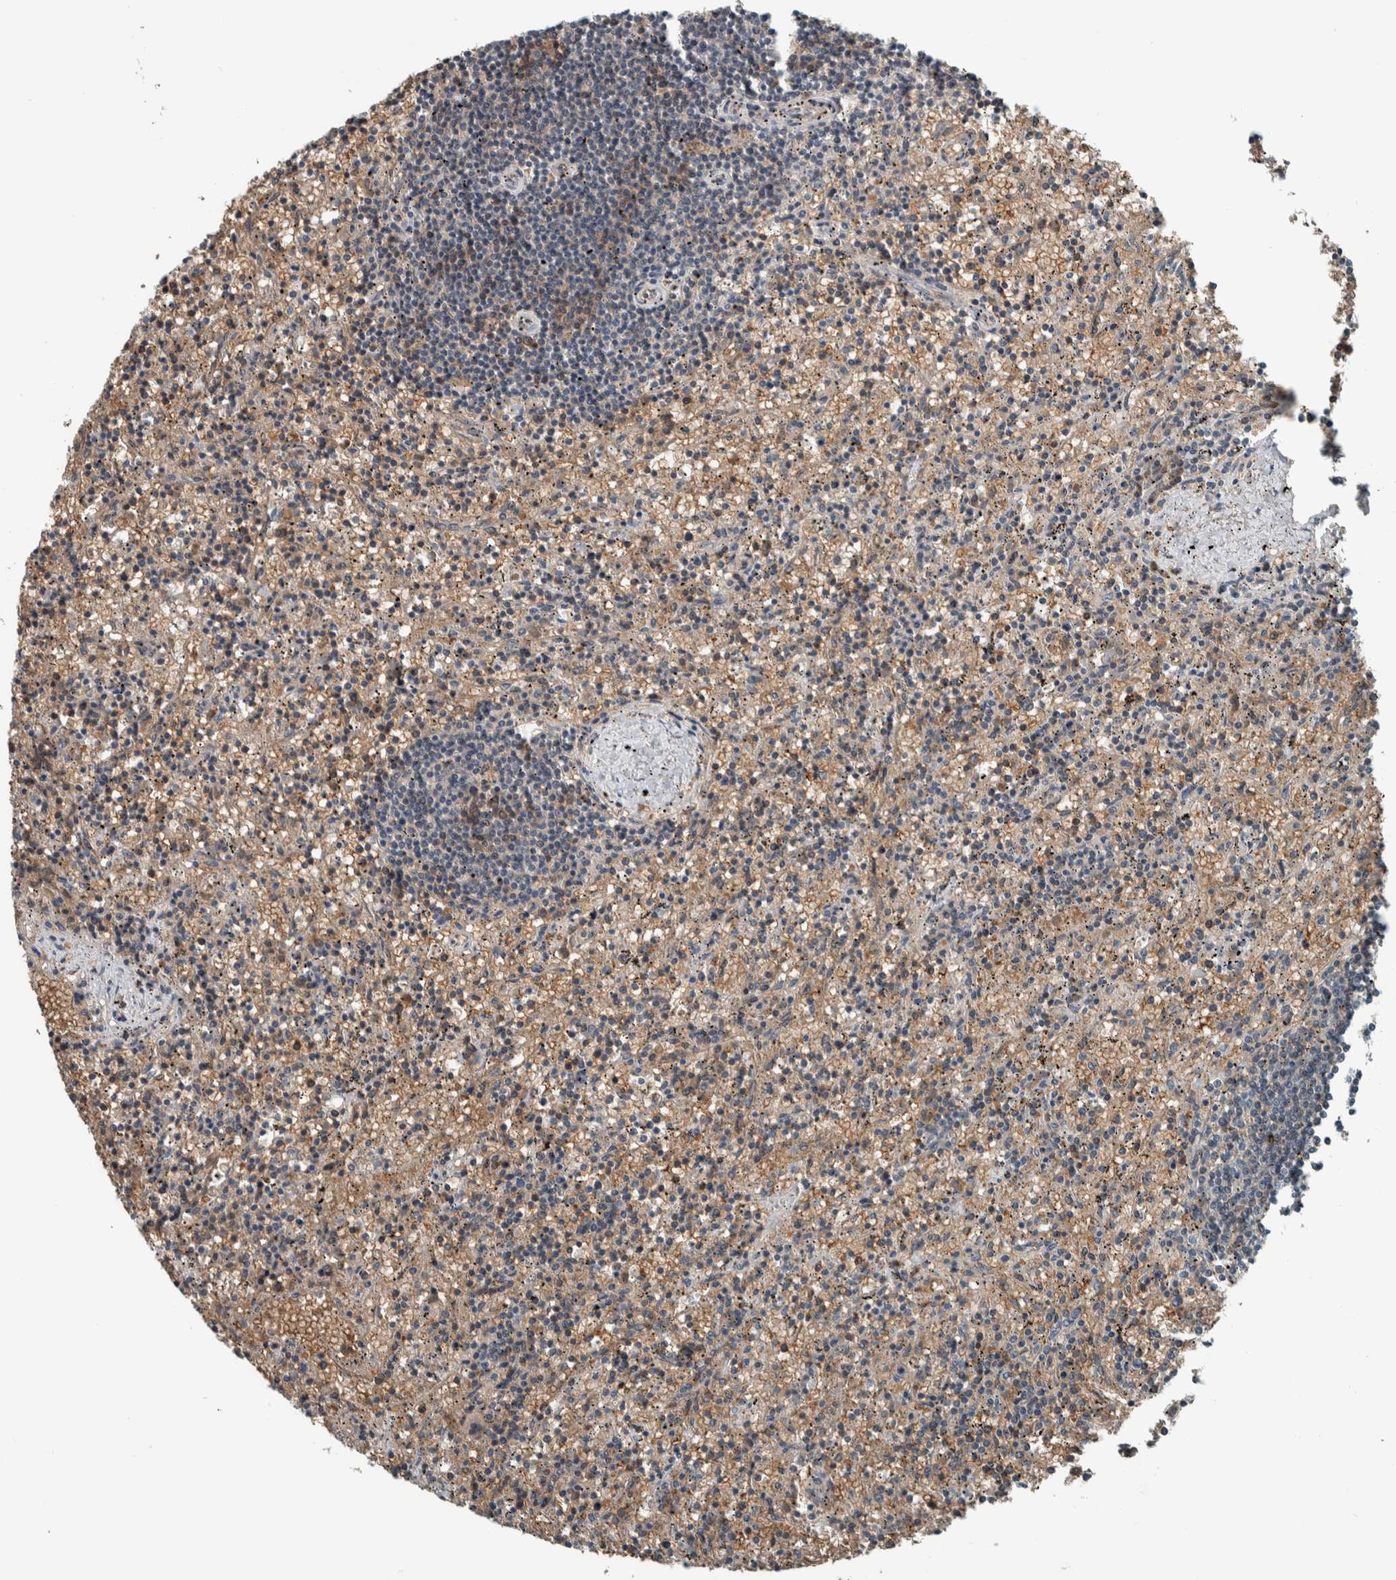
{"staining": {"intensity": "weak", "quantity": "<25%", "location": "cytoplasmic/membranous"}, "tissue": "lymphoma", "cell_type": "Tumor cells", "image_type": "cancer", "snomed": [{"axis": "morphology", "description": "Malignant lymphoma, non-Hodgkin's type, Low grade"}, {"axis": "topography", "description": "Spleen"}], "caption": "The micrograph shows no significant expression in tumor cells of lymphoma. (Immunohistochemistry, brightfield microscopy, high magnification).", "gene": "ALAD", "patient": {"sex": "male", "age": 76}}